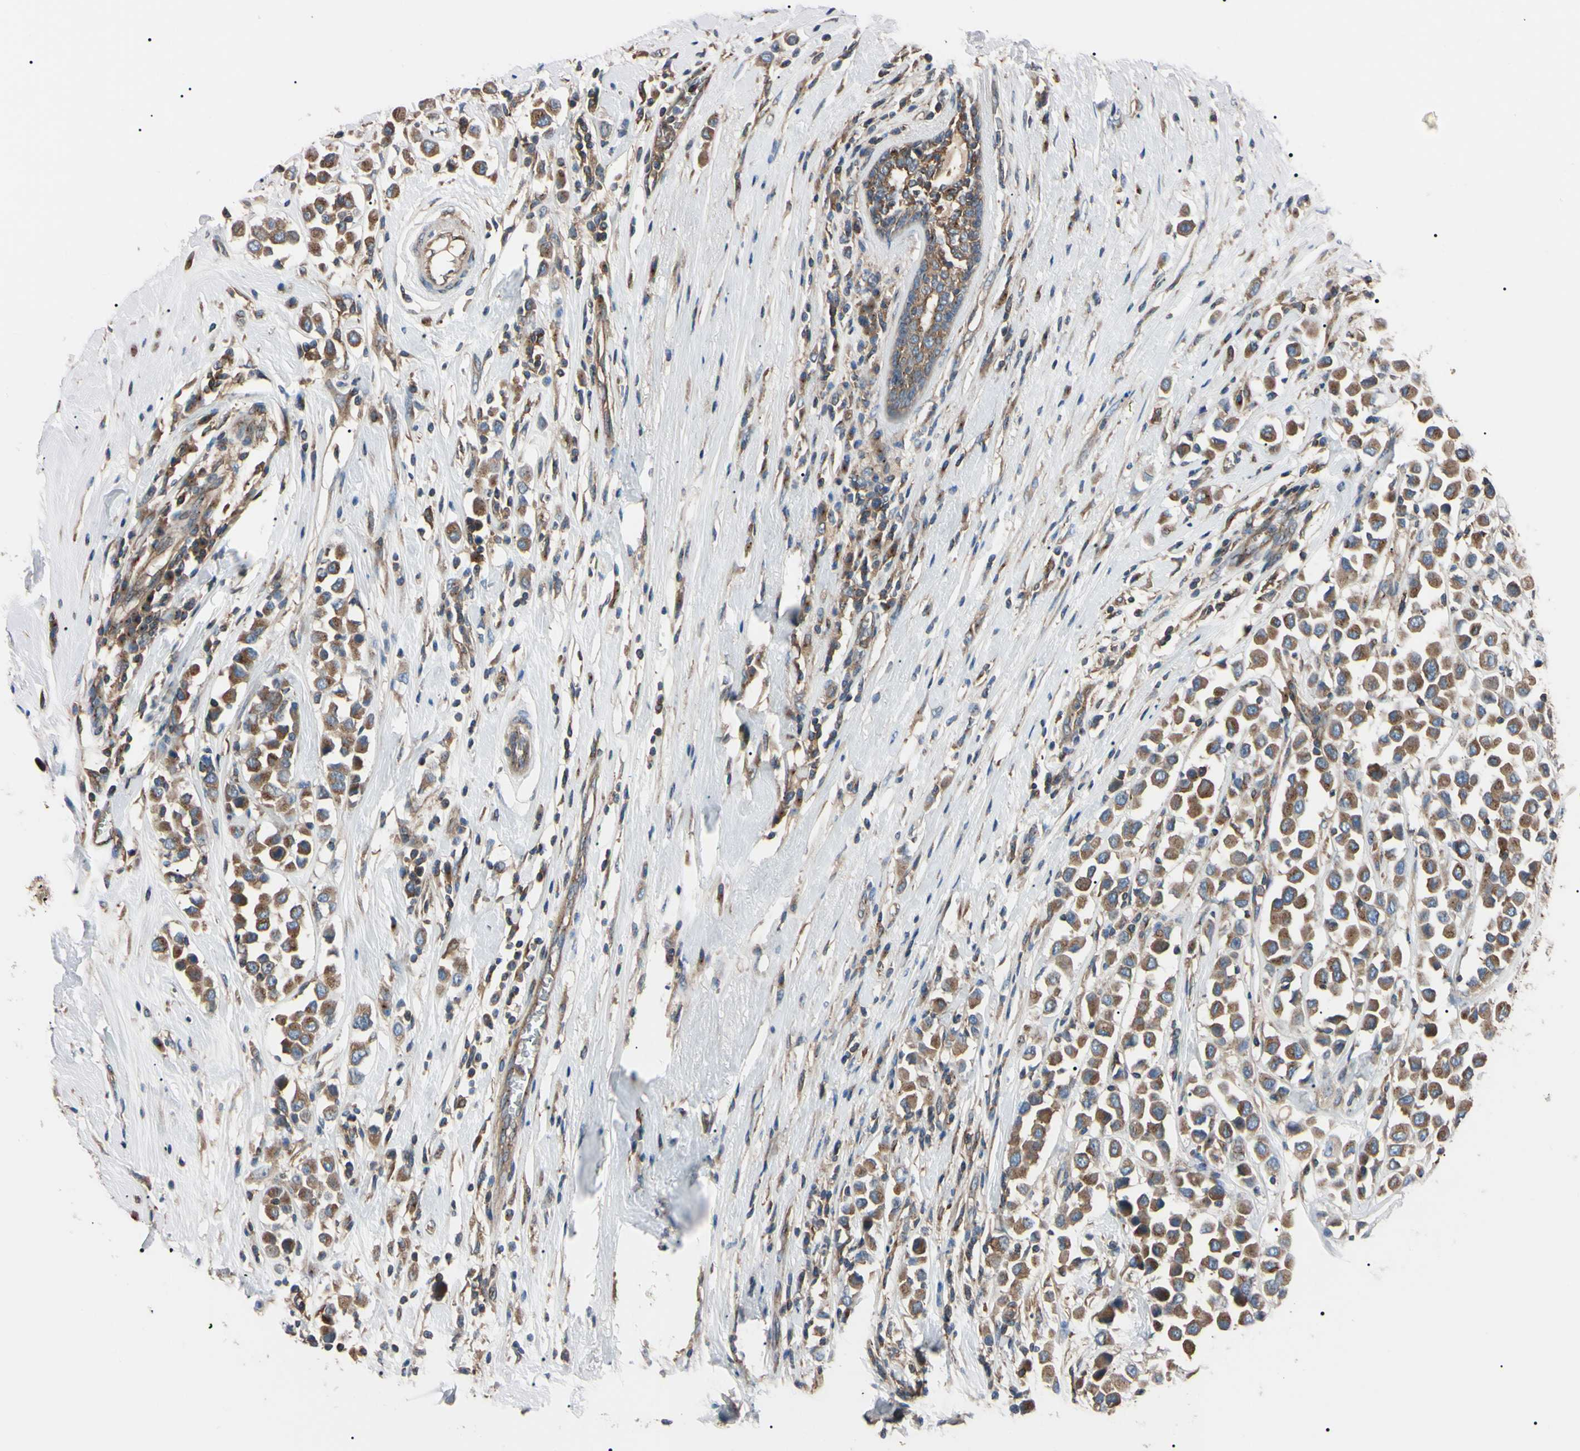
{"staining": {"intensity": "moderate", "quantity": ">75%", "location": "cytoplasmic/membranous"}, "tissue": "breast cancer", "cell_type": "Tumor cells", "image_type": "cancer", "snomed": [{"axis": "morphology", "description": "Duct carcinoma"}, {"axis": "topography", "description": "Breast"}], "caption": "An IHC micrograph of tumor tissue is shown. Protein staining in brown shows moderate cytoplasmic/membranous positivity in breast intraductal carcinoma within tumor cells.", "gene": "PRKACA", "patient": {"sex": "female", "age": 61}}